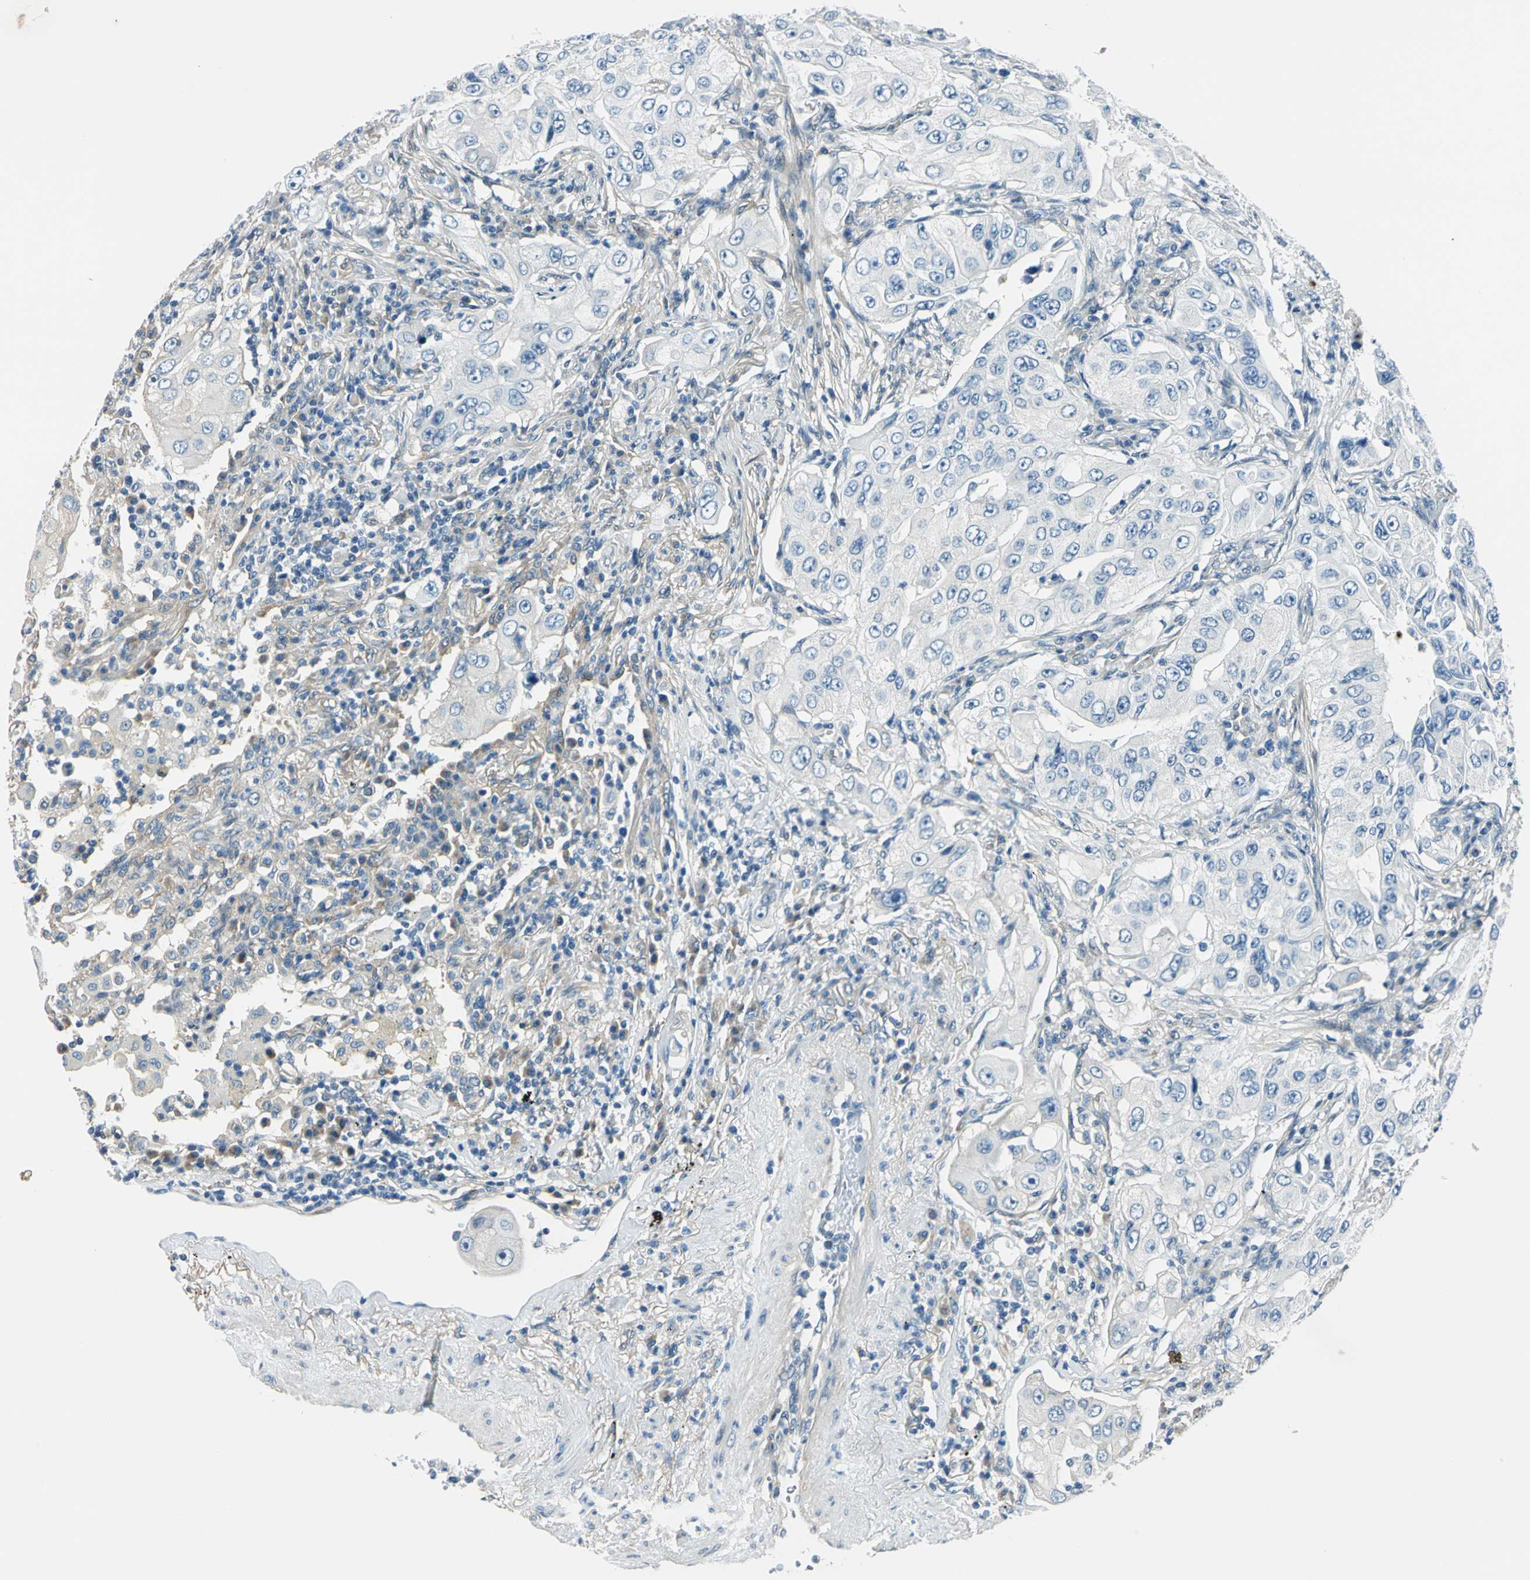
{"staining": {"intensity": "negative", "quantity": "none", "location": "none"}, "tissue": "lung cancer", "cell_type": "Tumor cells", "image_type": "cancer", "snomed": [{"axis": "morphology", "description": "Adenocarcinoma, NOS"}, {"axis": "topography", "description": "Lung"}], "caption": "There is no significant expression in tumor cells of adenocarcinoma (lung). (DAB (3,3'-diaminobenzidine) immunohistochemistry (IHC), high magnification).", "gene": "CDC42EP1", "patient": {"sex": "male", "age": 84}}